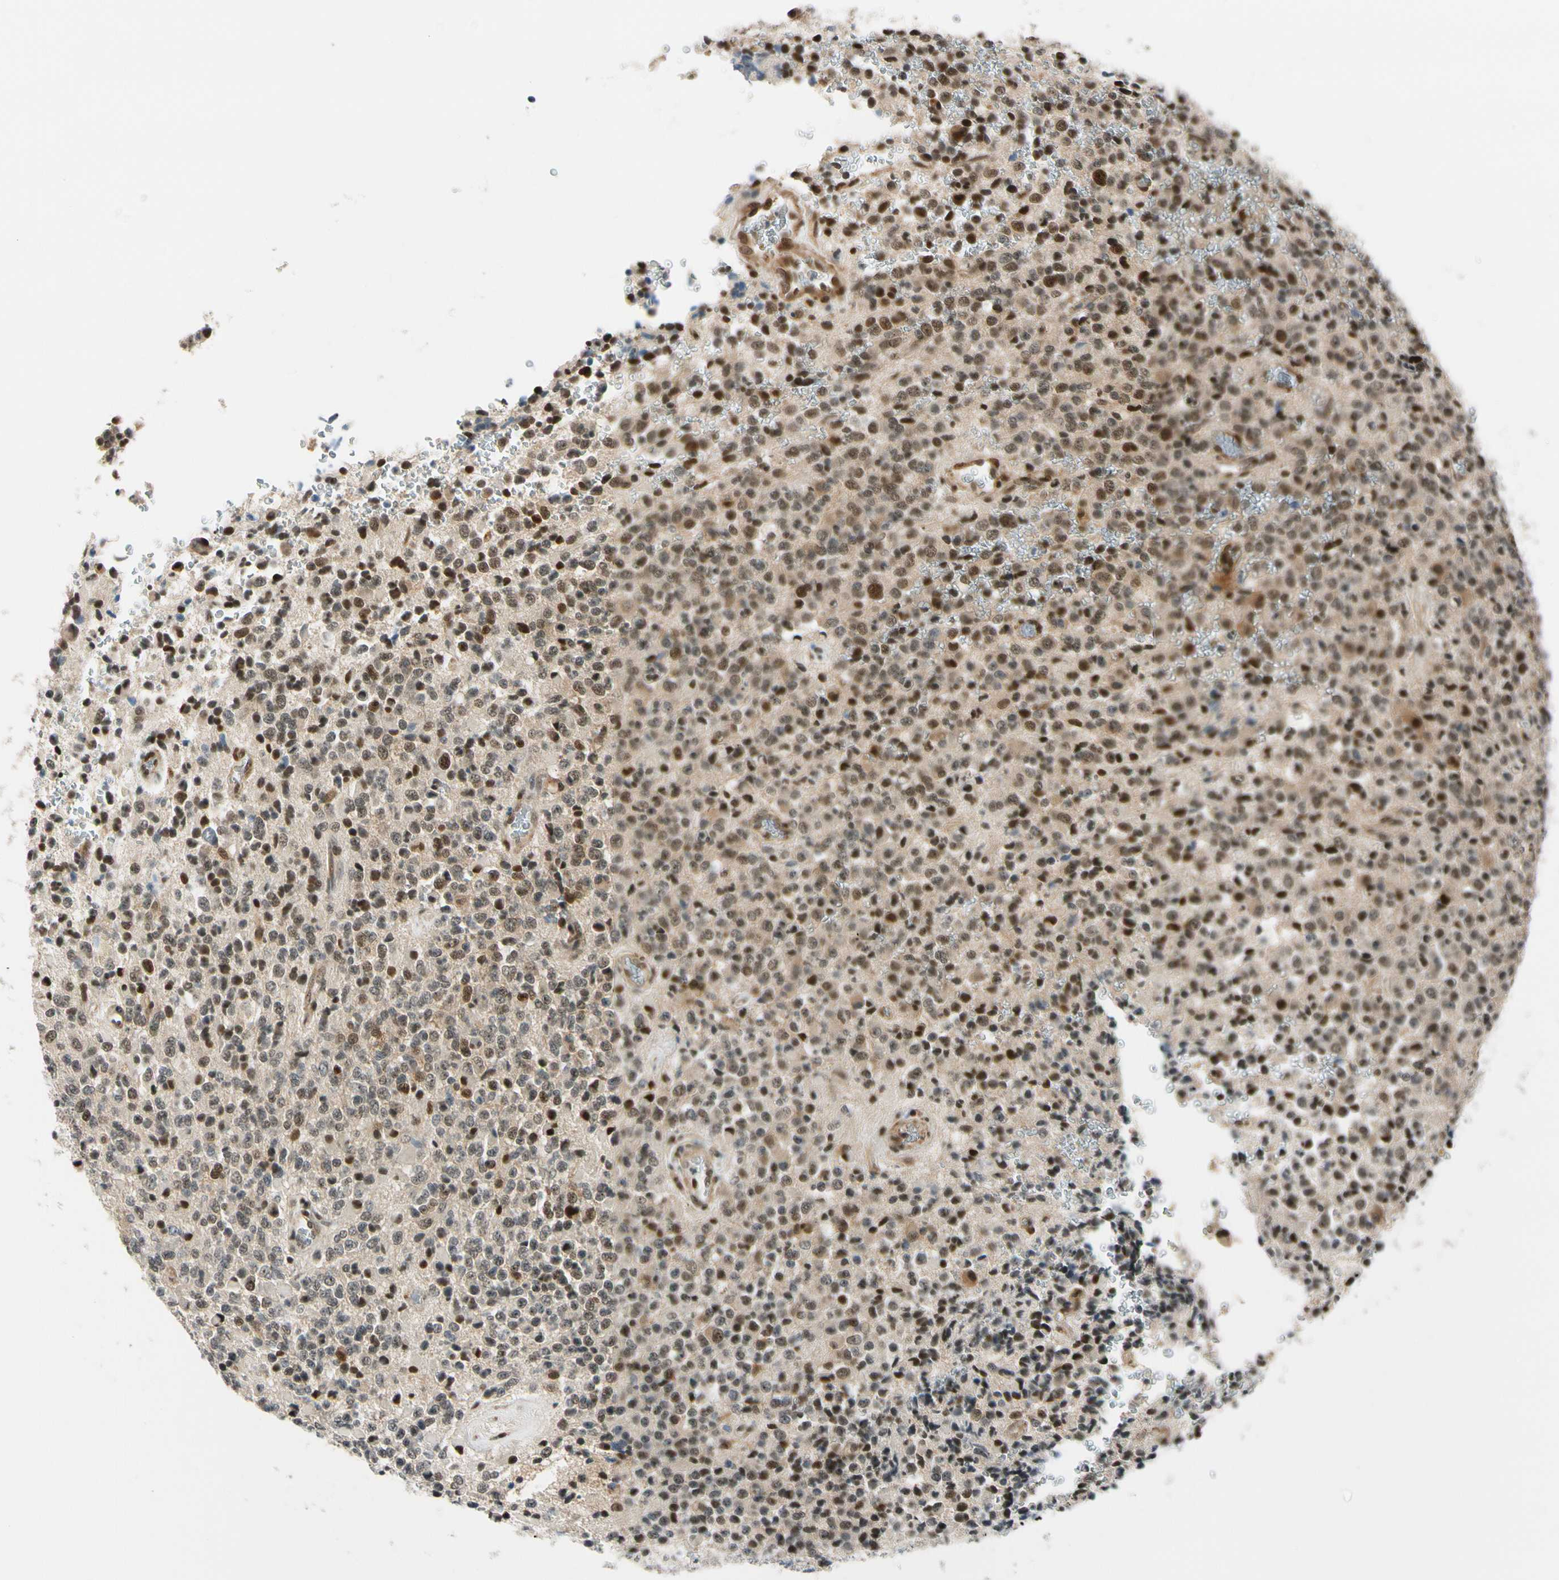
{"staining": {"intensity": "moderate", "quantity": ">75%", "location": "cytoplasmic/membranous,nuclear"}, "tissue": "glioma", "cell_type": "Tumor cells", "image_type": "cancer", "snomed": [{"axis": "morphology", "description": "Glioma, malignant, High grade"}, {"axis": "topography", "description": "pancreas cauda"}], "caption": "Glioma was stained to show a protein in brown. There is medium levels of moderate cytoplasmic/membranous and nuclear staining in about >75% of tumor cells.", "gene": "DAXX", "patient": {"sex": "male", "age": 60}}